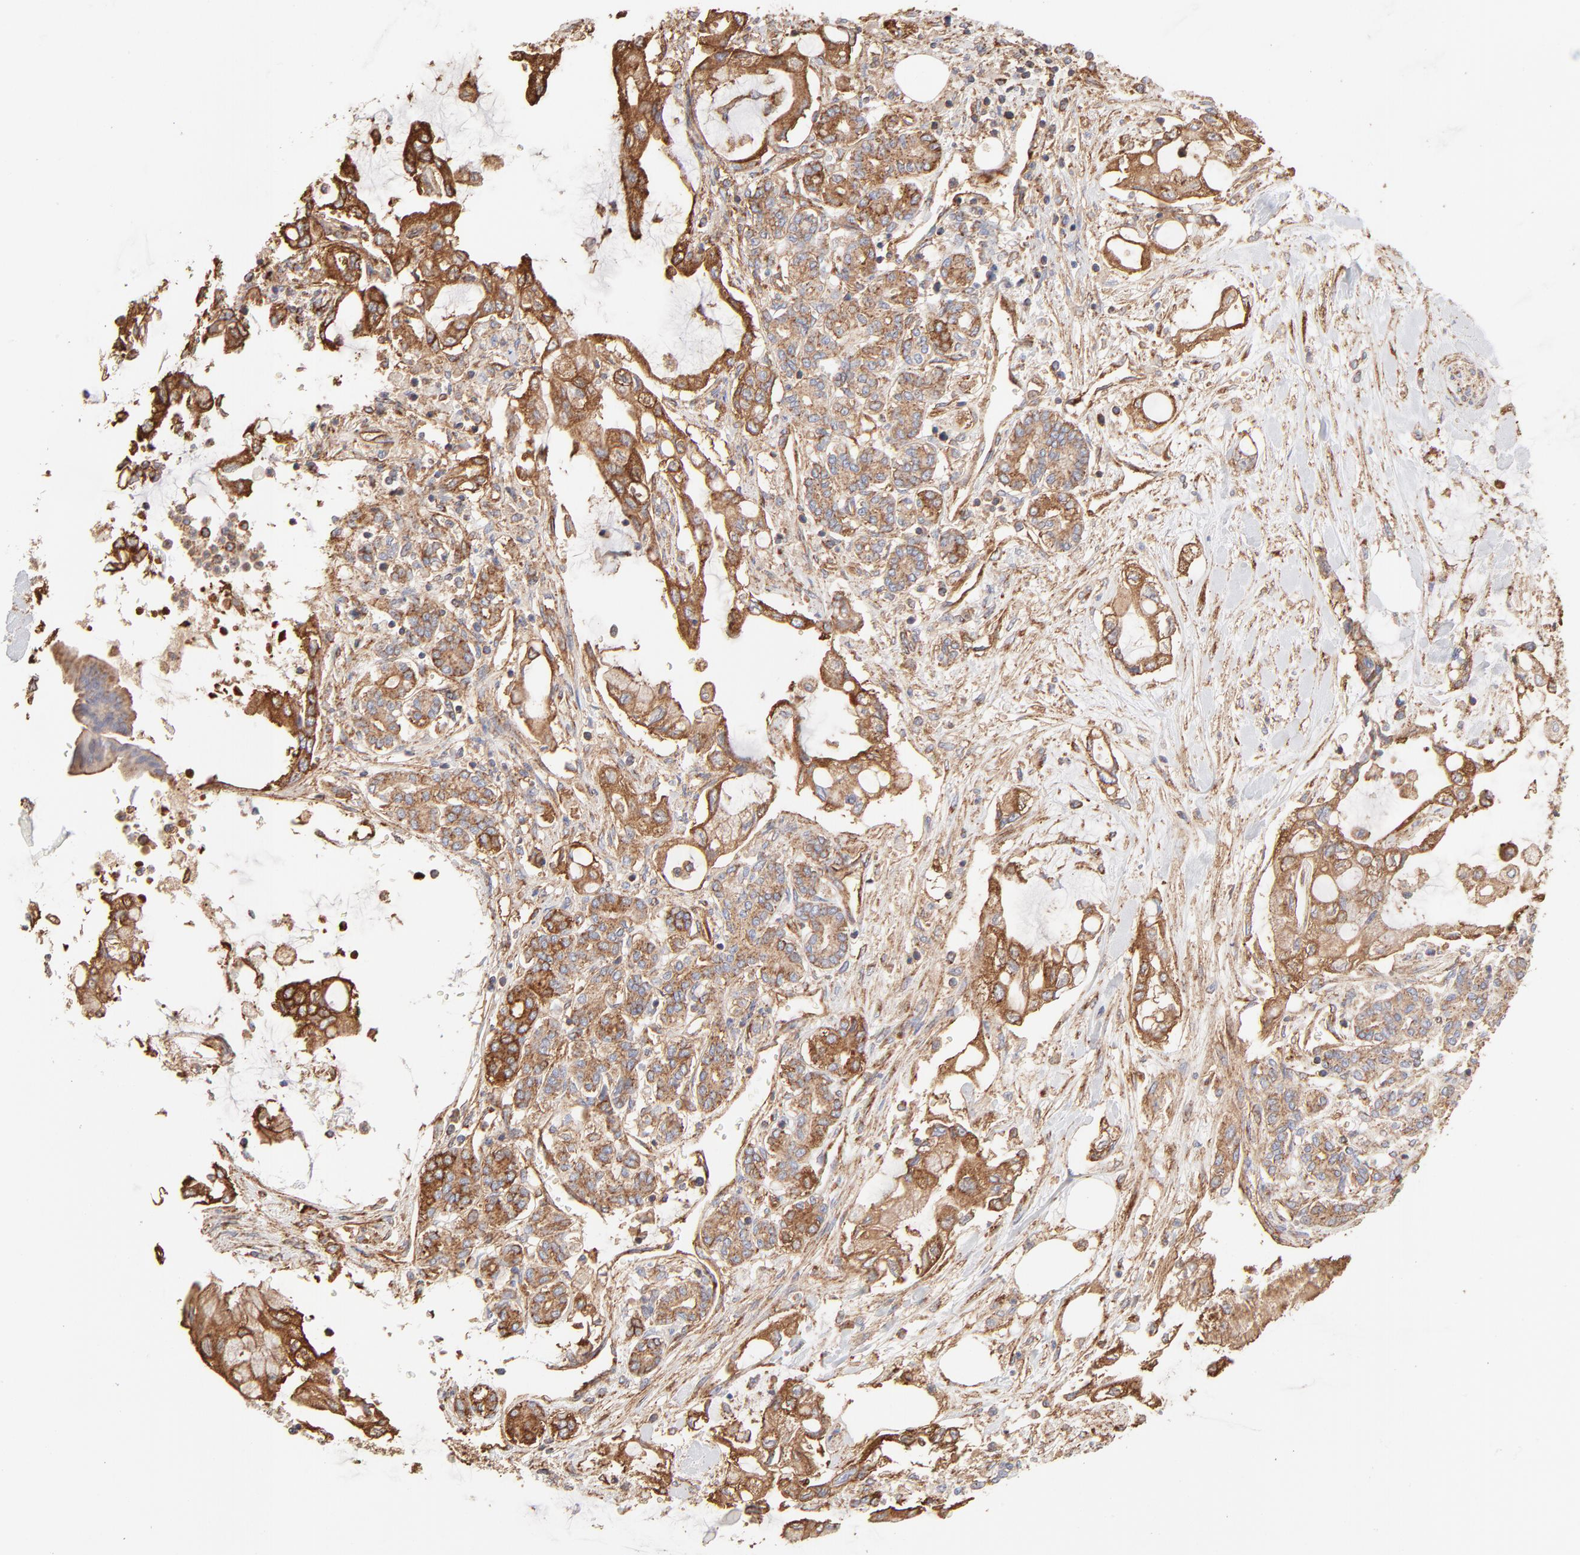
{"staining": {"intensity": "strong", "quantity": ">75%", "location": "cytoplasmic/membranous"}, "tissue": "pancreatic cancer", "cell_type": "Tumor cells", "image_type": "cancer", "snomed": [{"axis": "morphology", "description": "Adenocarcinoma, NOS"}, {"axis": "topography", "description": "Pancreas"}], "caption": "Human adenocarcinoma (pancreatic) stained with a brown dye reveals strong cytoplasmic/membranous positive expression in about >75% of tumor cells.", "gene": "CLTB", "patient": {"sex": "female", "age": 70}}